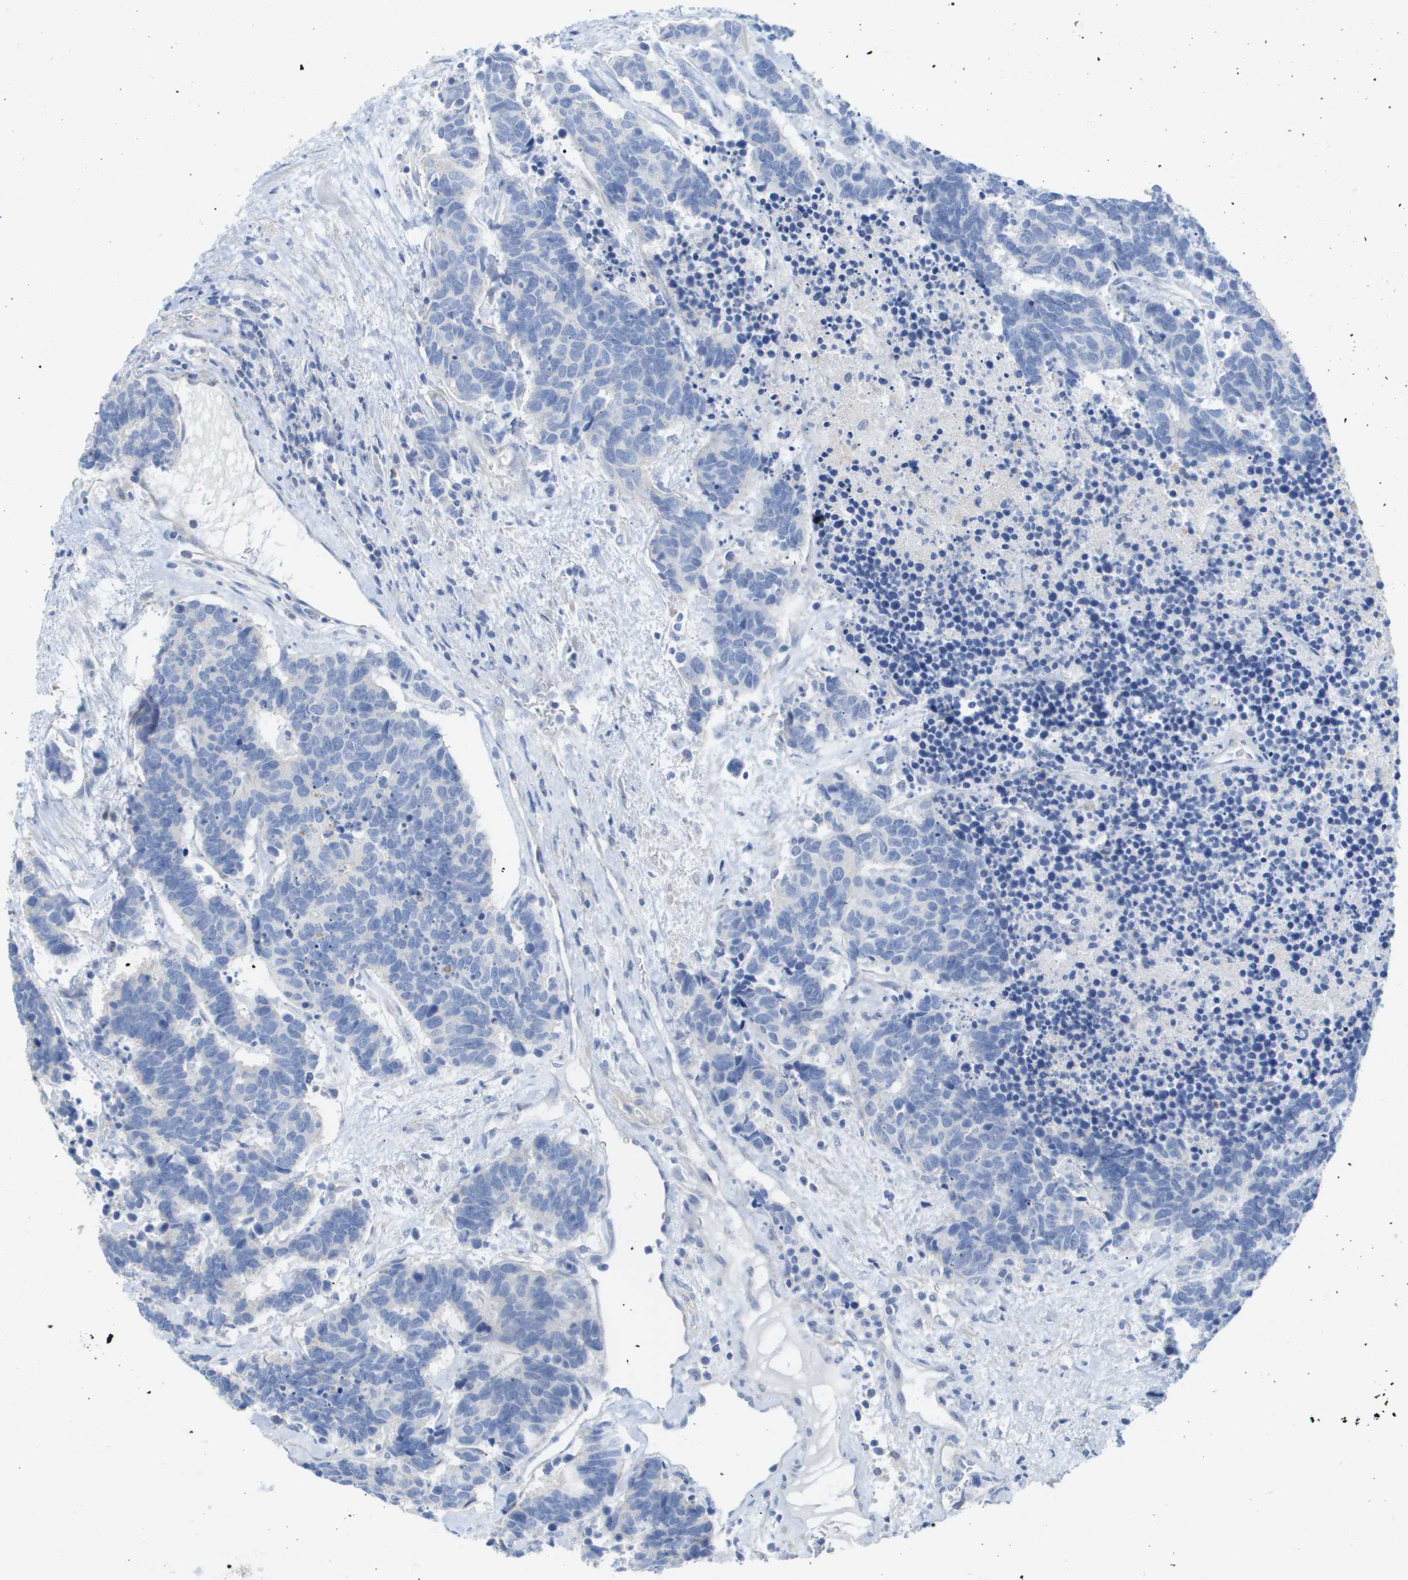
{"staining": {"intensity": "negative", "quantity": "none", "location": "none"}, "tissue": "carcinoid", "cell_type": "Tumor cells", "image_type": "cancer", "snomed": [{"axis": "morphology", "description": "Carcinoma, NOS"}, {"axis": "morphology", "description": "Carcinoid, malignant, NOS"}, {"axis": "topography", "description": "Urinary bladder"}], "caption": "Tumor cells are negative for brown protein staining in carcinoid.", "gene": "MYL3", "patient": {"sex": "male", "age": 57}}